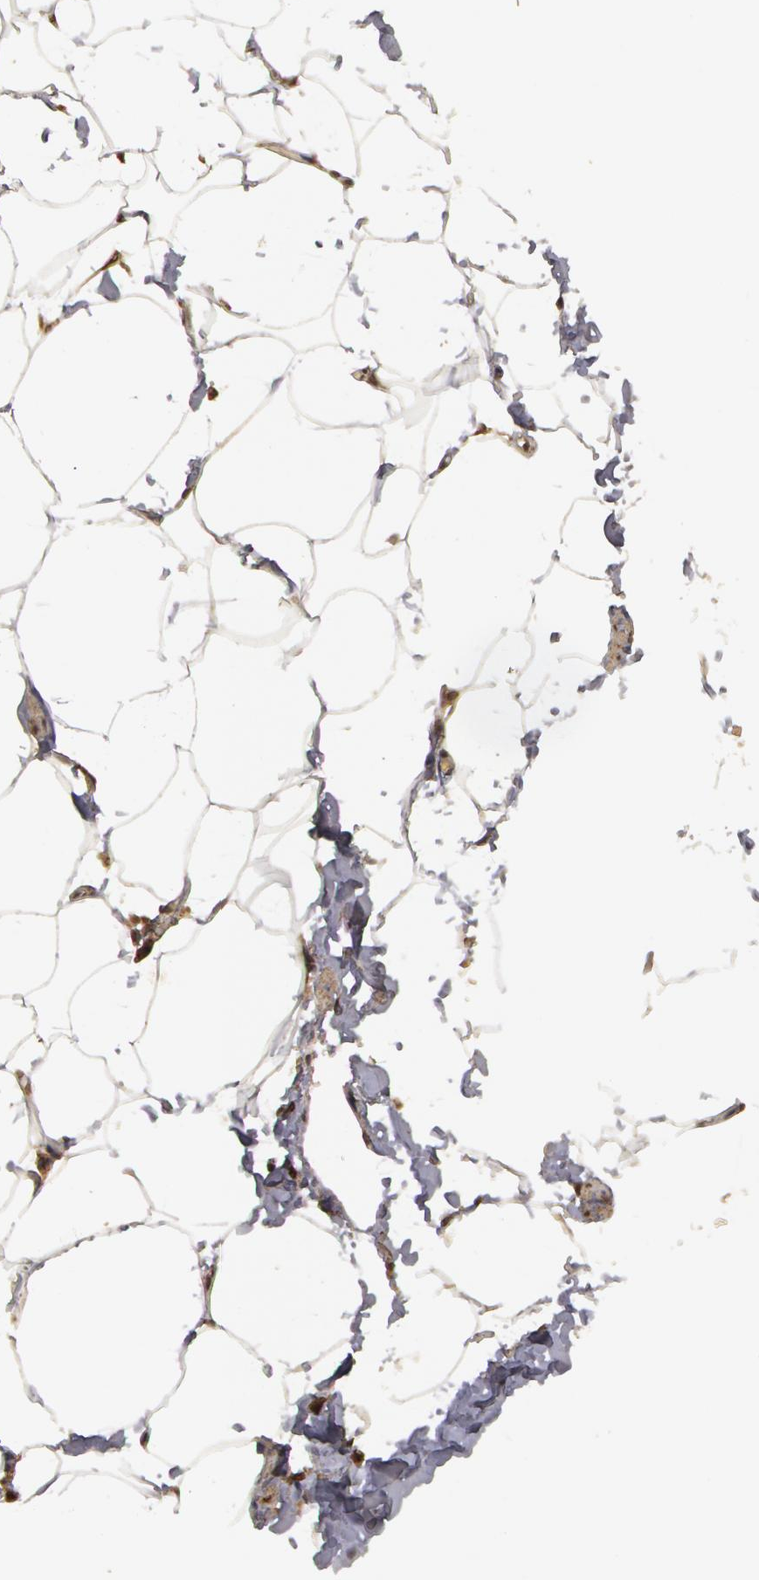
{"staining": {"intensity": "weak", "quantity": ">75%", "location": "cytoplasmic/membranous"}, "tissue": "adipose tissue", "cell_type": "Adipocytes", "image_type": "normal", "snomed": [{"axis": "morphology", "description": "Normal tissue, NOS"}, {"axis": "topography", "description": "Vascular tissue"}], "caption": "About >75% of adipocytes in normal human adipose tissue show weak cytoplasmic/membranous protein expression as visualized by brown immunohistochemical staining.", "gene": "CALR", "patient": {"sex": "male", "age": 41}}